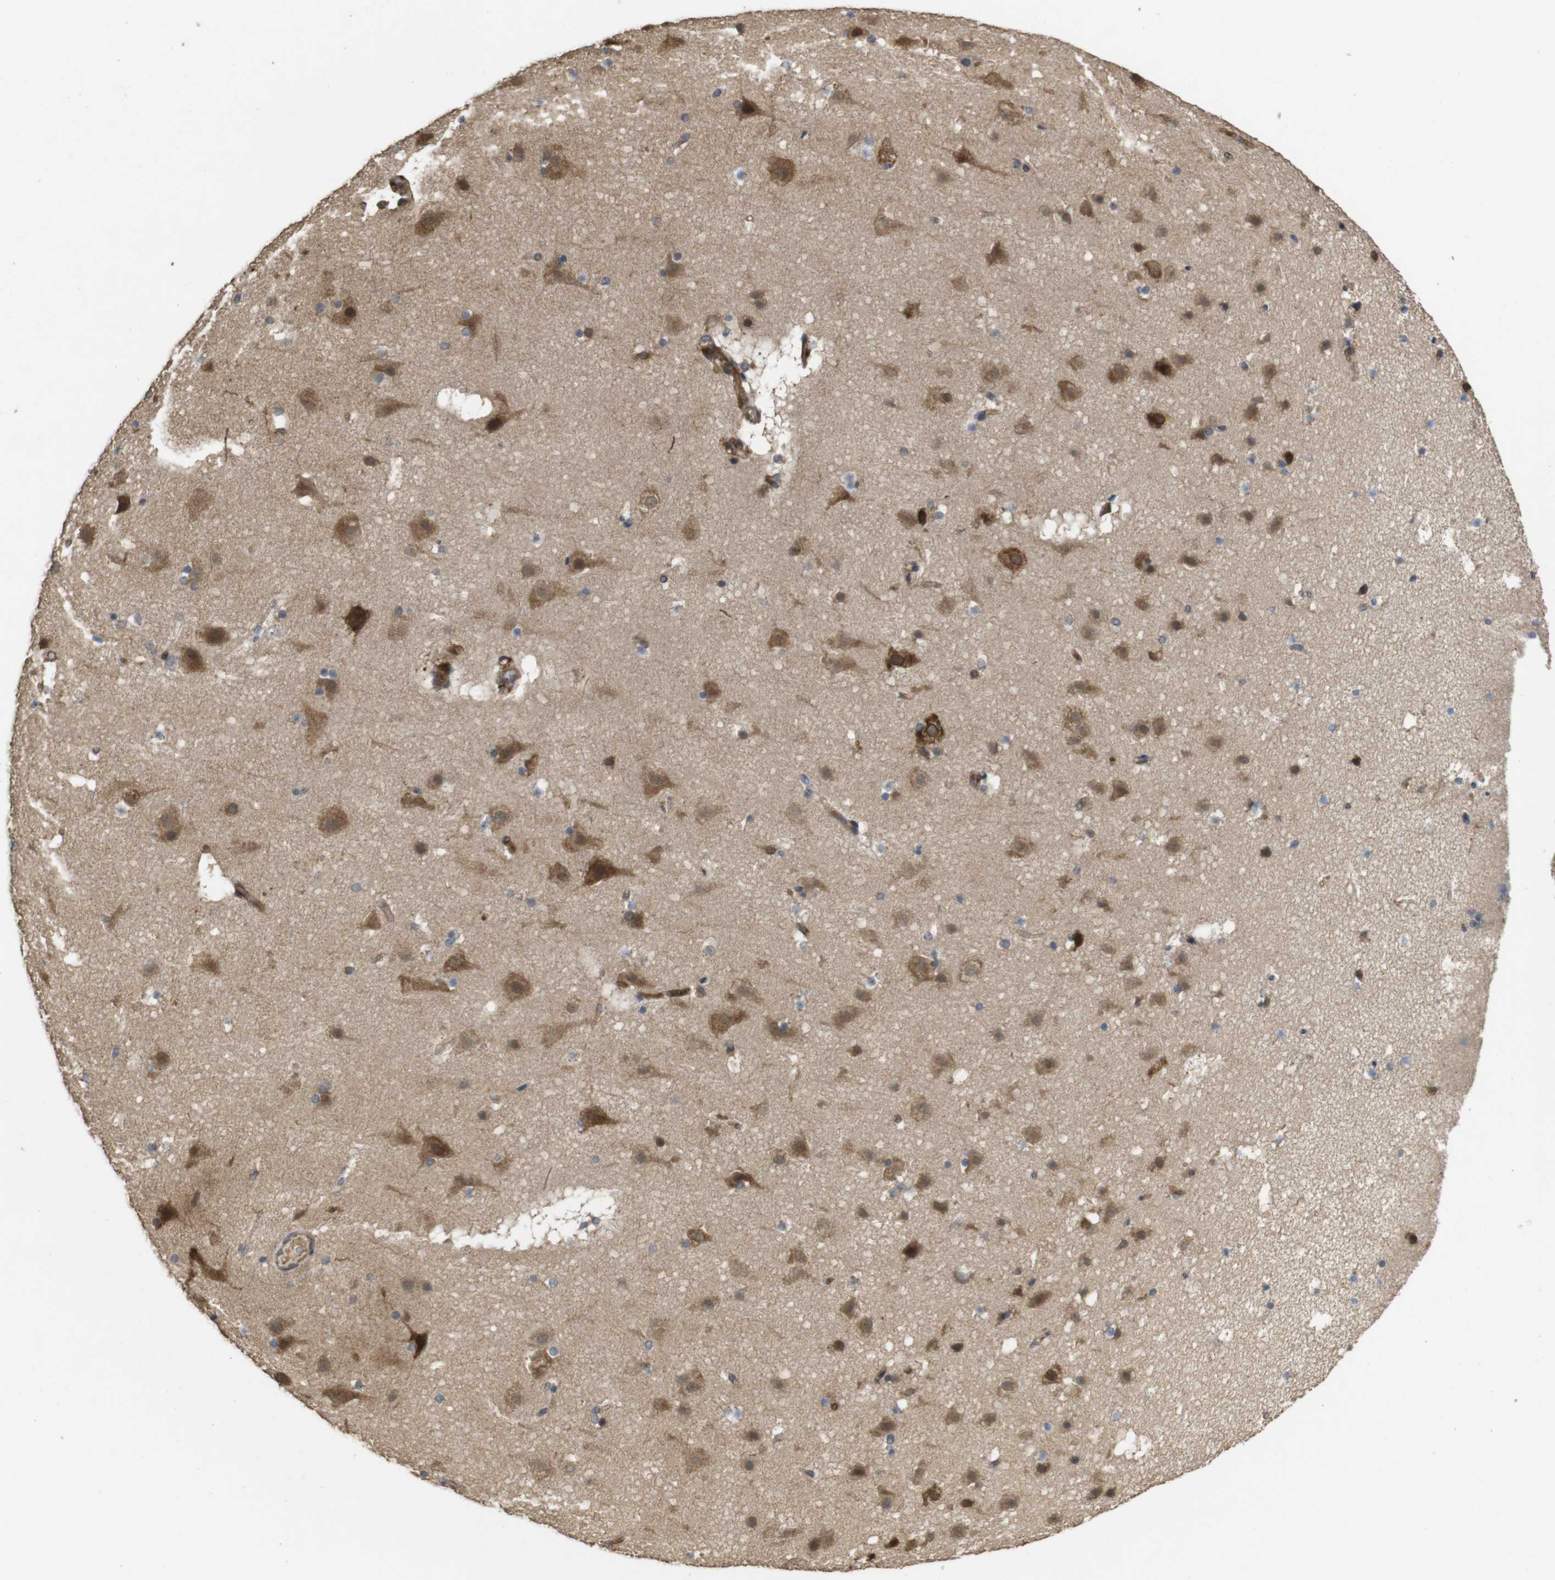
{"staining": {"intensity": "moderate", "quantity": ">75%", "location": "cytoplasmic/membranous"}, "tissue": "cerebral cortex", "cell_type": "Endothelial cells", "image_type": "normal", "snomed": [{"axis": "morphology", "description": "Normal tissue, NOS"}, {"axis": "topography", "description": "Cerebral cortex"}], "caption": "Protein expression analysis of normal human cerebral cortex reveals moderate cytoplasmic/membranous expression in about >75% of endothelial cells. (Stains: DAB in brown, nuclei in blue, Microscopy: brightfield microscopy at high magnification).", "gene": "PCDHB10", "patient": {"sex": "male", "age": 45}}